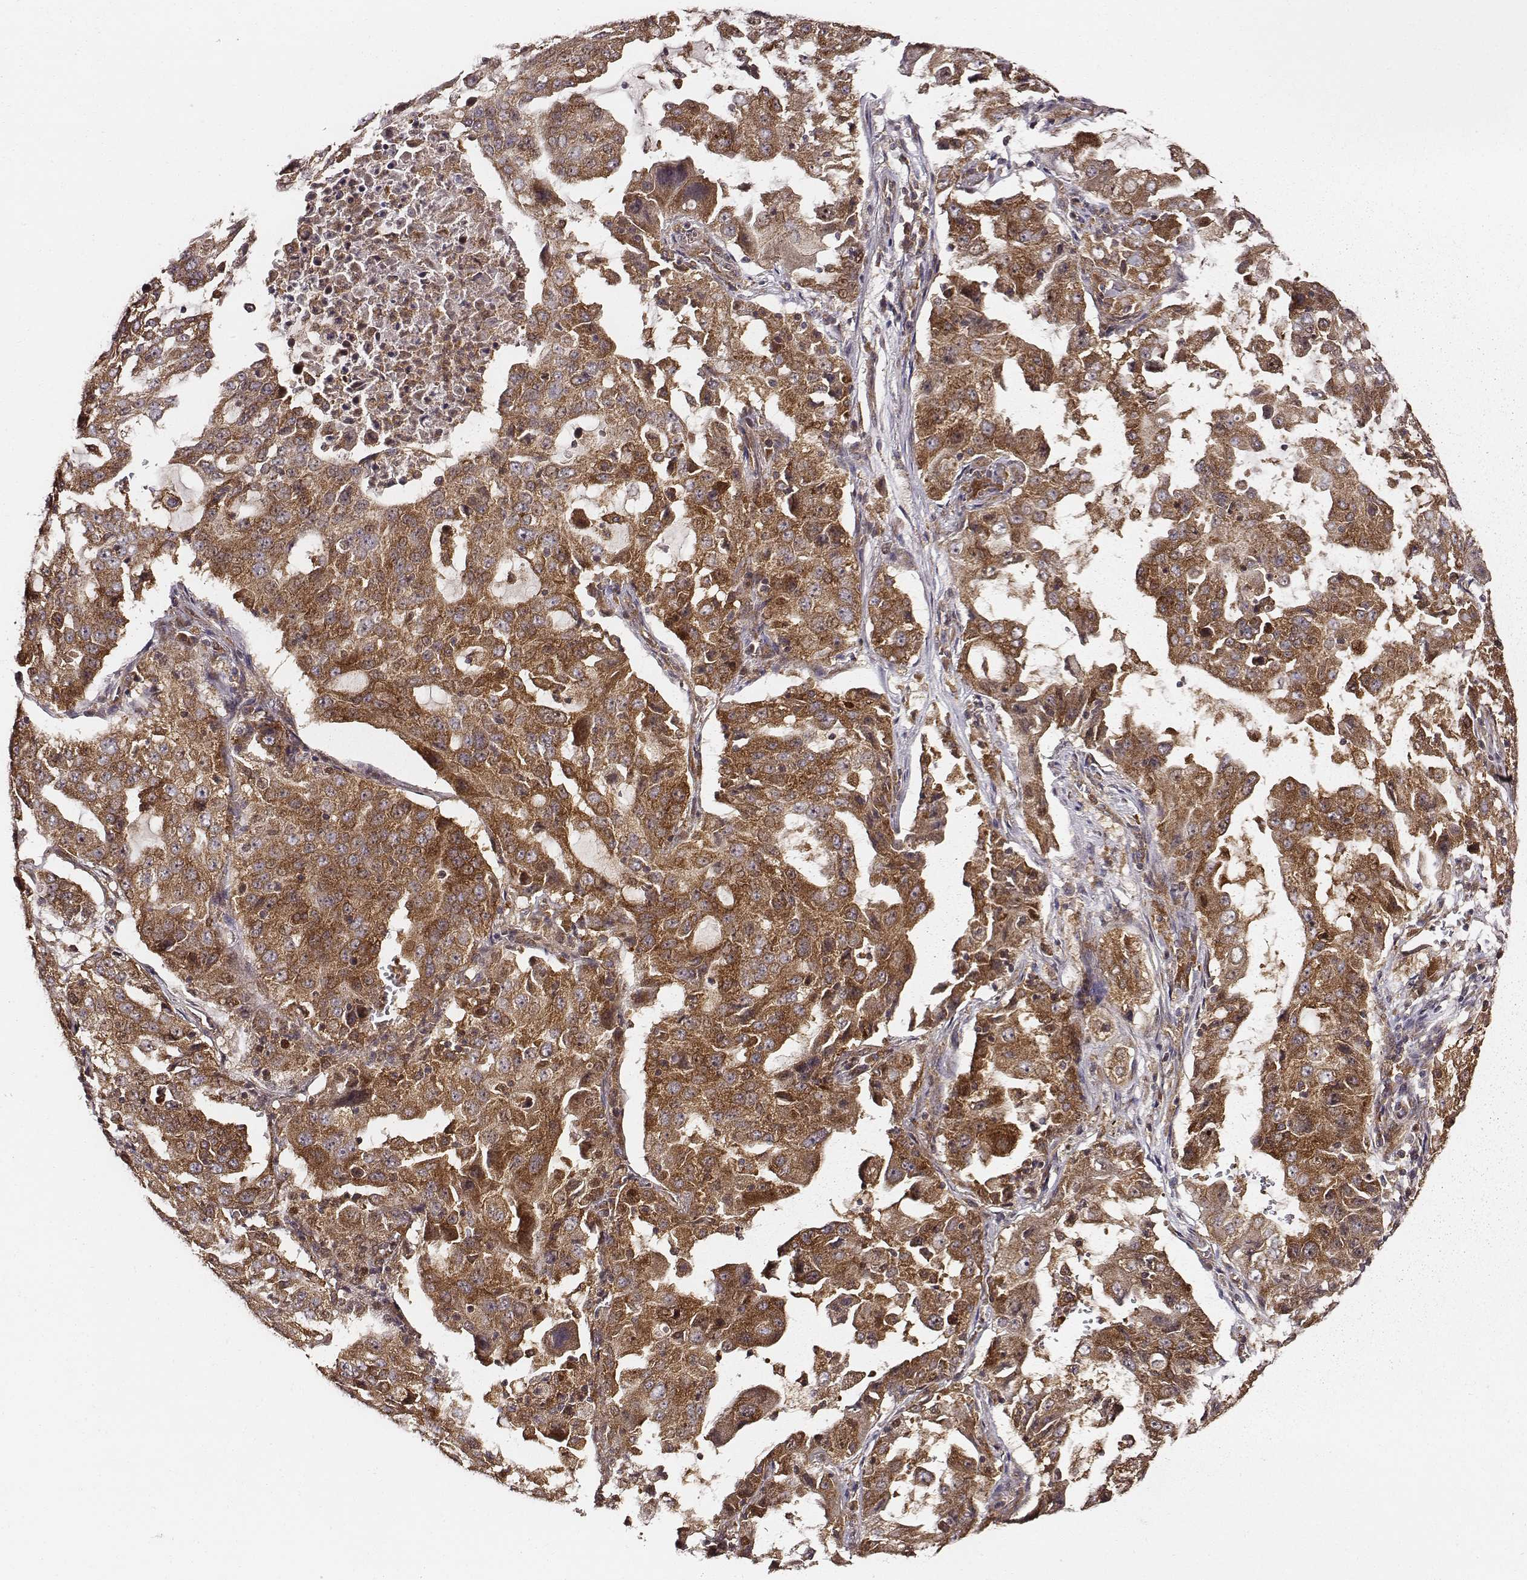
{"staining": {"intensity": "strong", "quantity": ">75%", "location": "cytoplasmic/membranous"}, "tissue": "lung cancer", "cell_type": "Tumor cells", "image_type": "cancer", "snomed": [{"axis": "morphology", "description": "Adenocarcinoma, NOS"}, {"axis": "topography", "description": "Lung"}], "caption": "This photomicrograph exhibits lung cancer (adenocarcinoma) stained with immunohistochemistry to label a protein in brown. The cytoplasmic/membranous of tumor cells show strong positivity for the protein. Nuclei are counter-stained blue.", "gene": "VPS26A", "patient": {"sex": "female", "age": 61}}